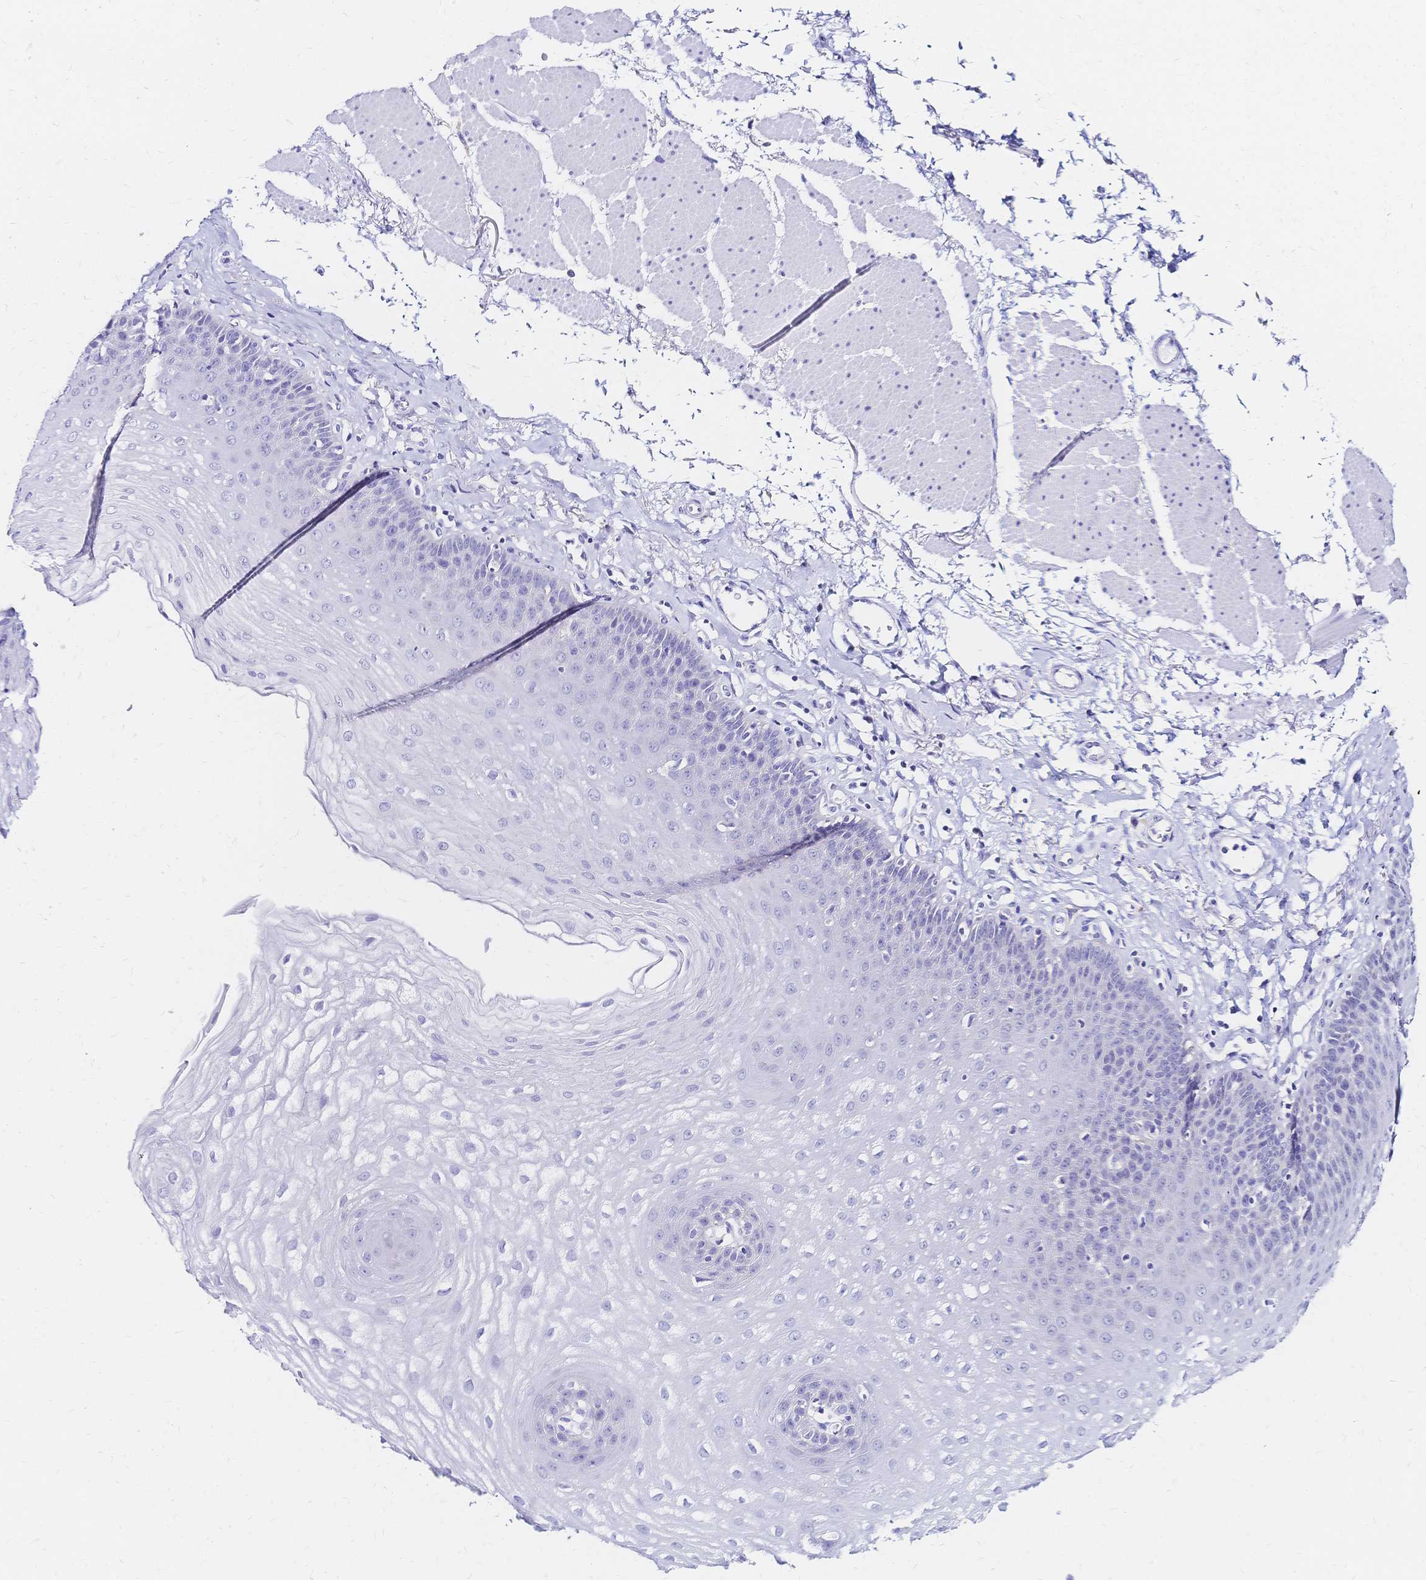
{"staining": {"intensity": "negative", "quantity": "none", "location": "none"}, "tissue": "esophagus", "cell_type": "Squamous epithelial cells", "image_type": "normal", "snomed": [{"axis": "morphology", "description": "Normal tissue, NOS"}, {"axis": "topography", "description": "Esophagus"}], "caption": "The image shows no staining of squamous epithelial cells in unremarkable esophagus.", "gene": "SLC5A1", "patient": {"sex": "female", "age": 81}}